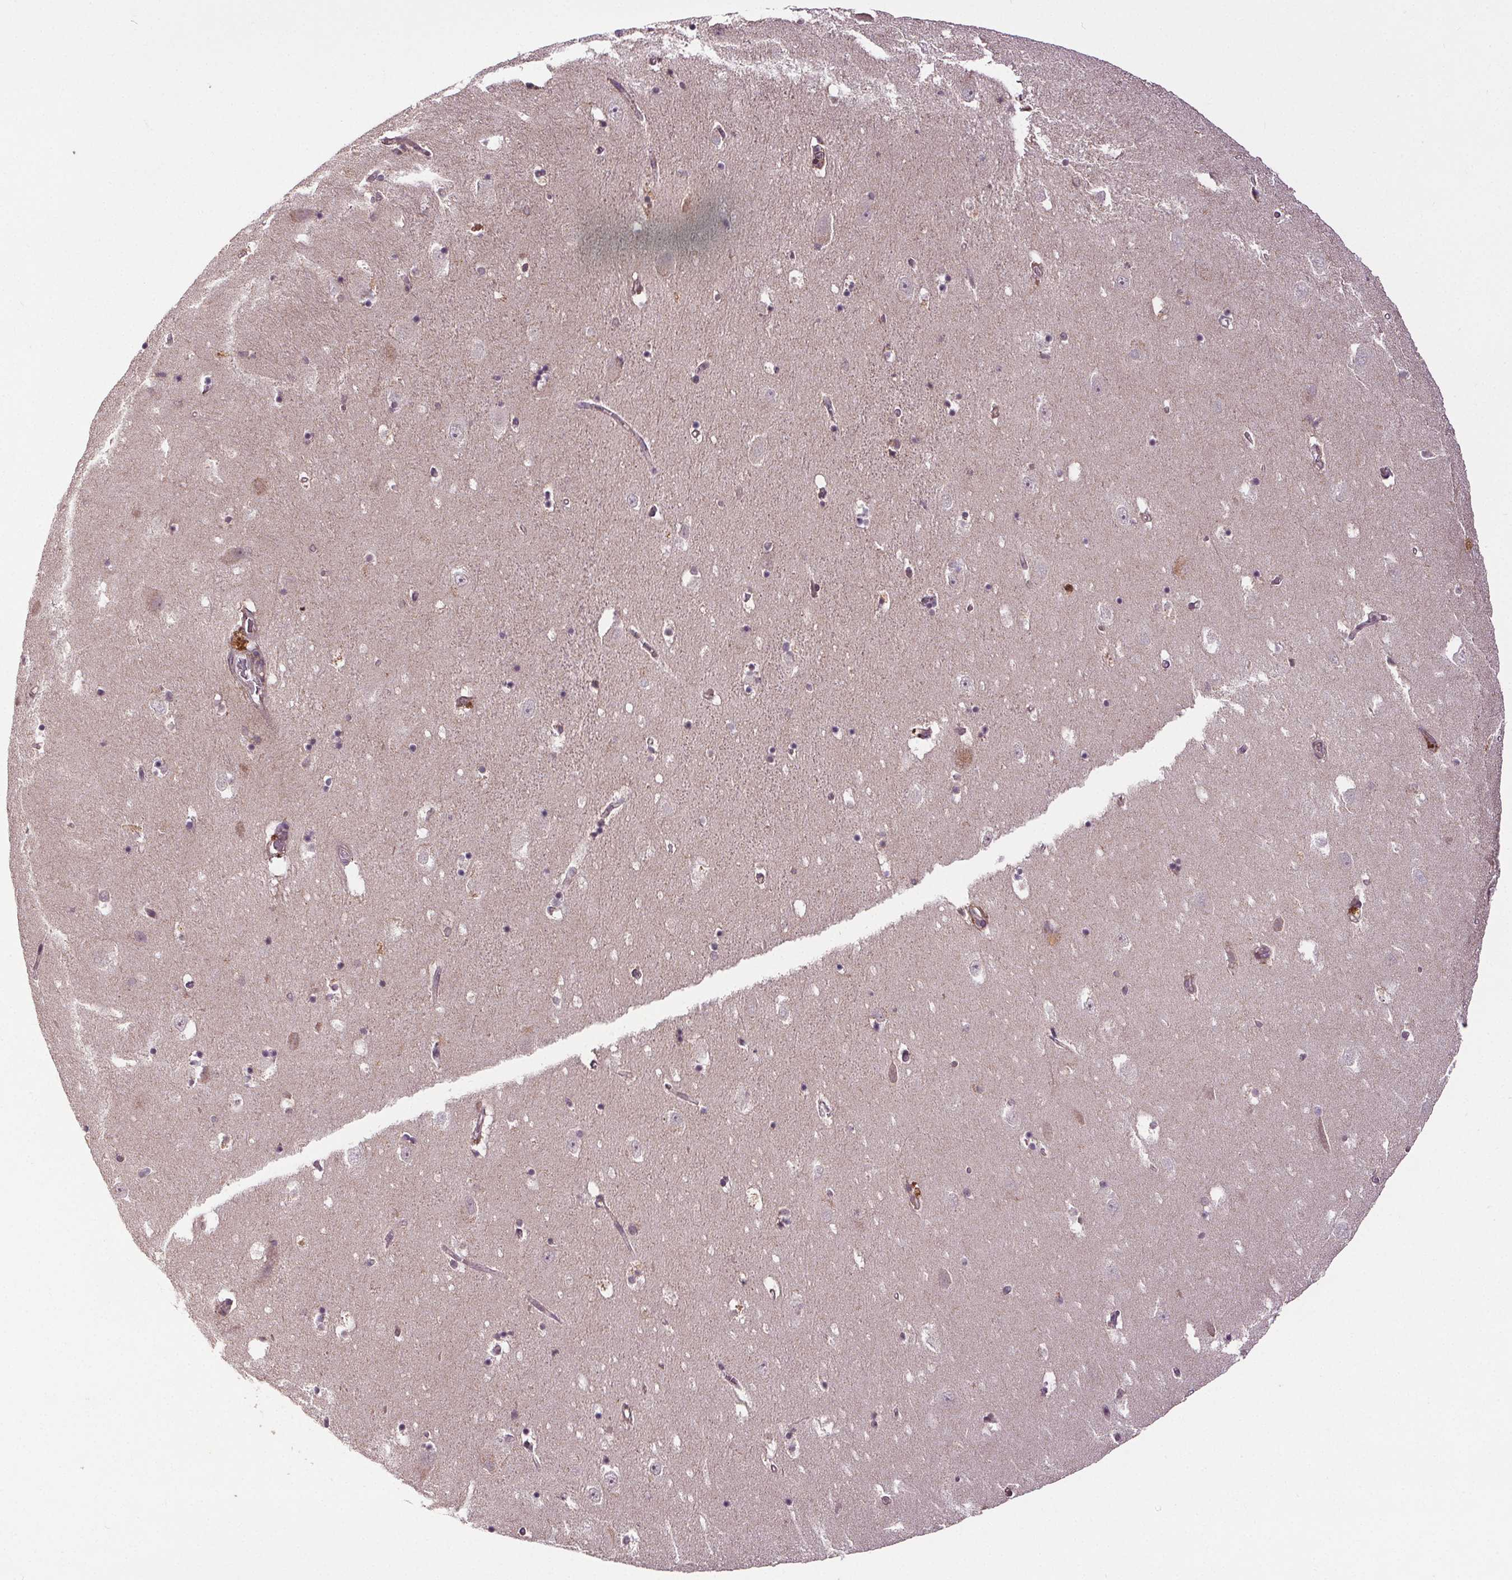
{"staining": {"intensity": "negative", "quantity": "none", "location": "none"}, "tissue": "hippocampus", "cell_type": "Glial cells", "image_type": "normal", "snomed": [{"axis": "morphology", "description": "Normal tissue, NOS"}, {"axis": "topography", "description": "Hippocampus"}], "caption": "Immunohistochemical staining of unremarkable human hippocampus displays no significant staining in glial cells.", "gene": "EPHB3", "patient": {"sex": "male", "age": 58}}